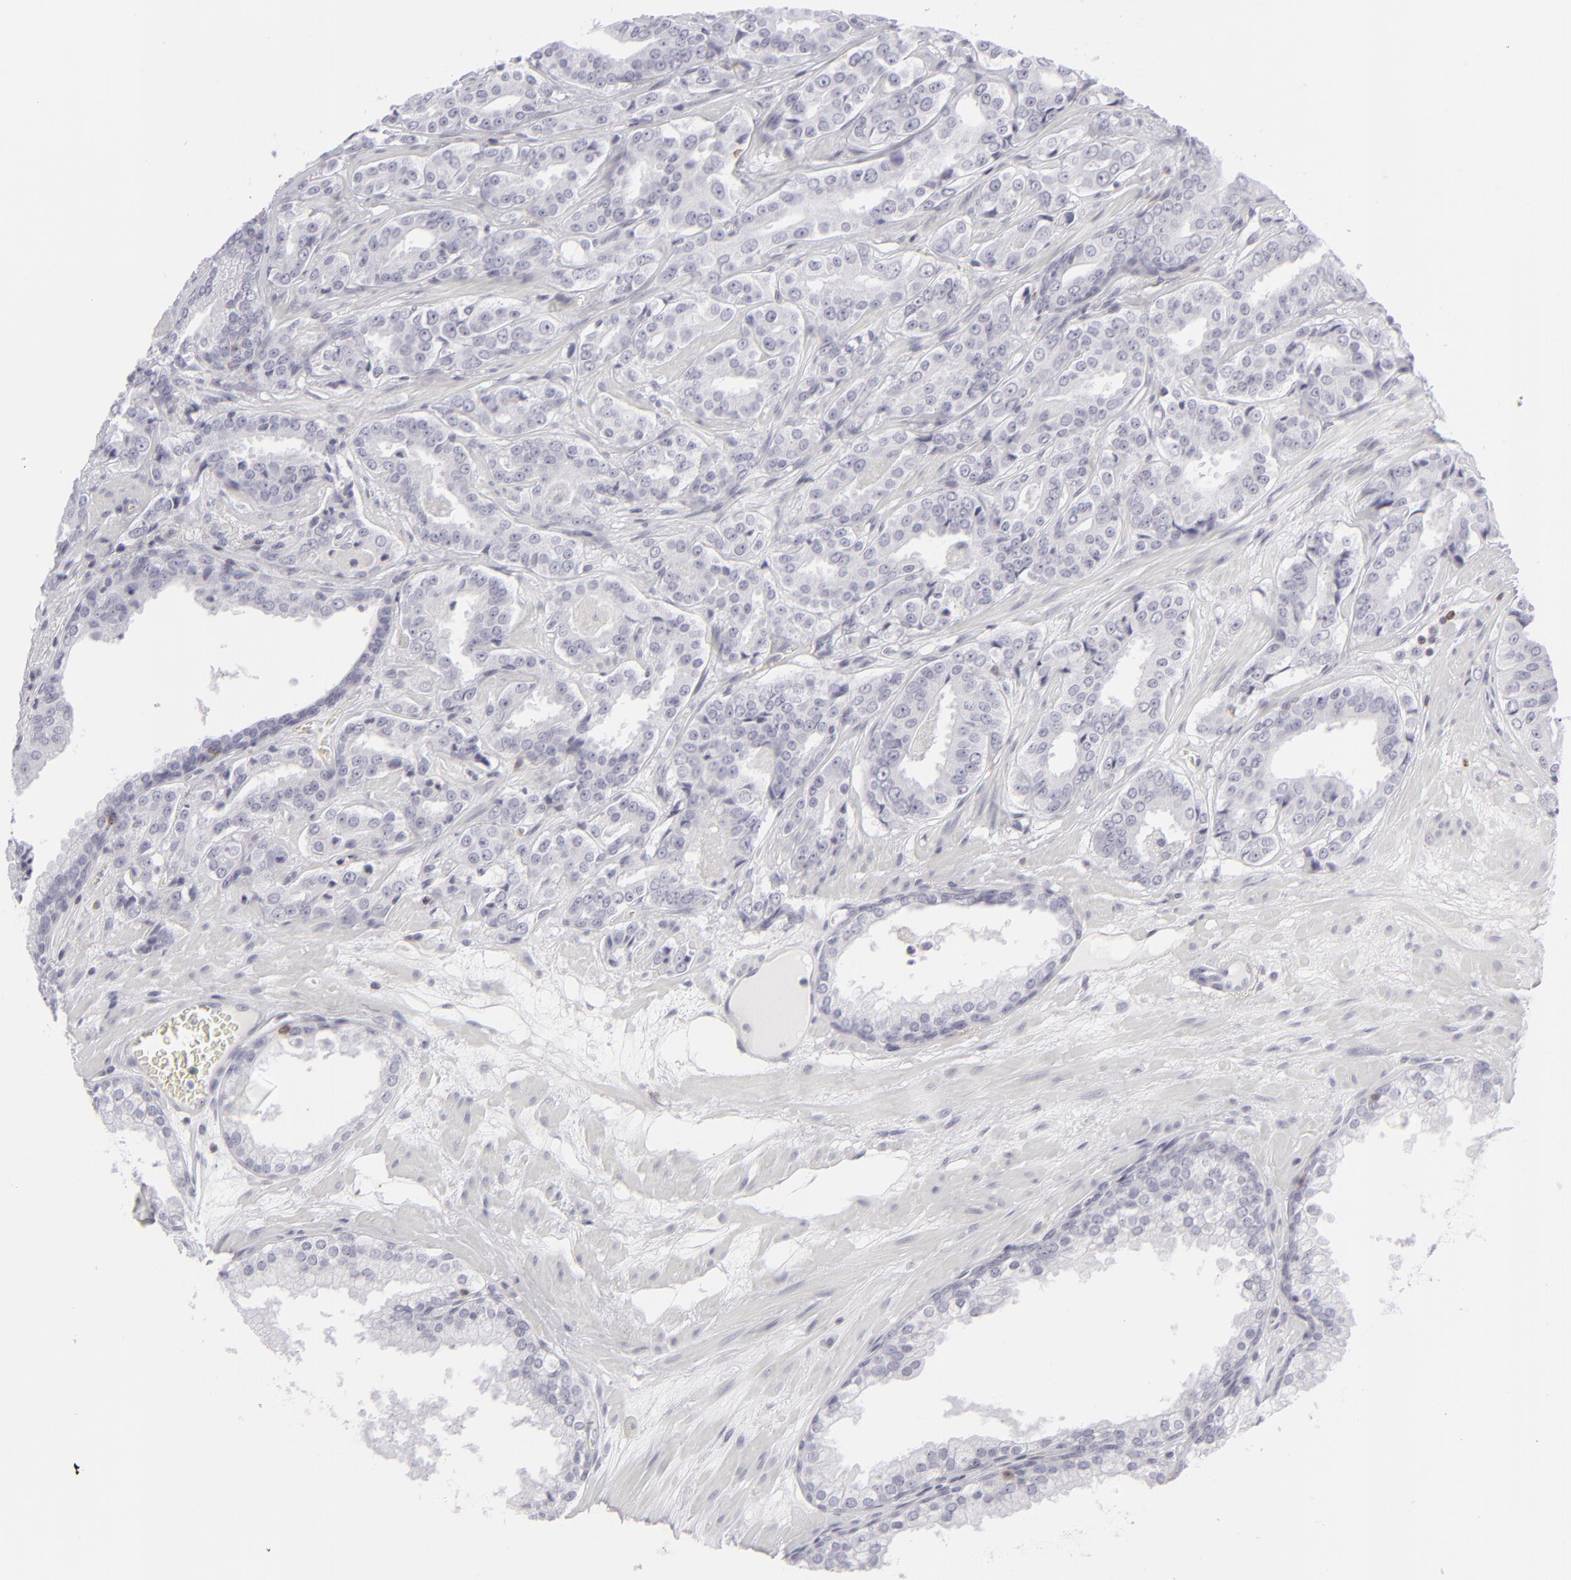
{"staining": {"intensity": "negative", "quantity": "none", "location": "none"}, "tissue": "prostate cancer", "cell_type": "Tumor cells", "image_type": "cancer", "snomed": [{"axis": "morphology", "description": "Adenocarcinoma, Medium grade"}, {"axis": "topography", "description": "Prostate"}], "caption": "There is no significant expression in tumor cells of prostate cancer.", "gene": "CD7", "patient": {"sex": "male", "age": 60}}